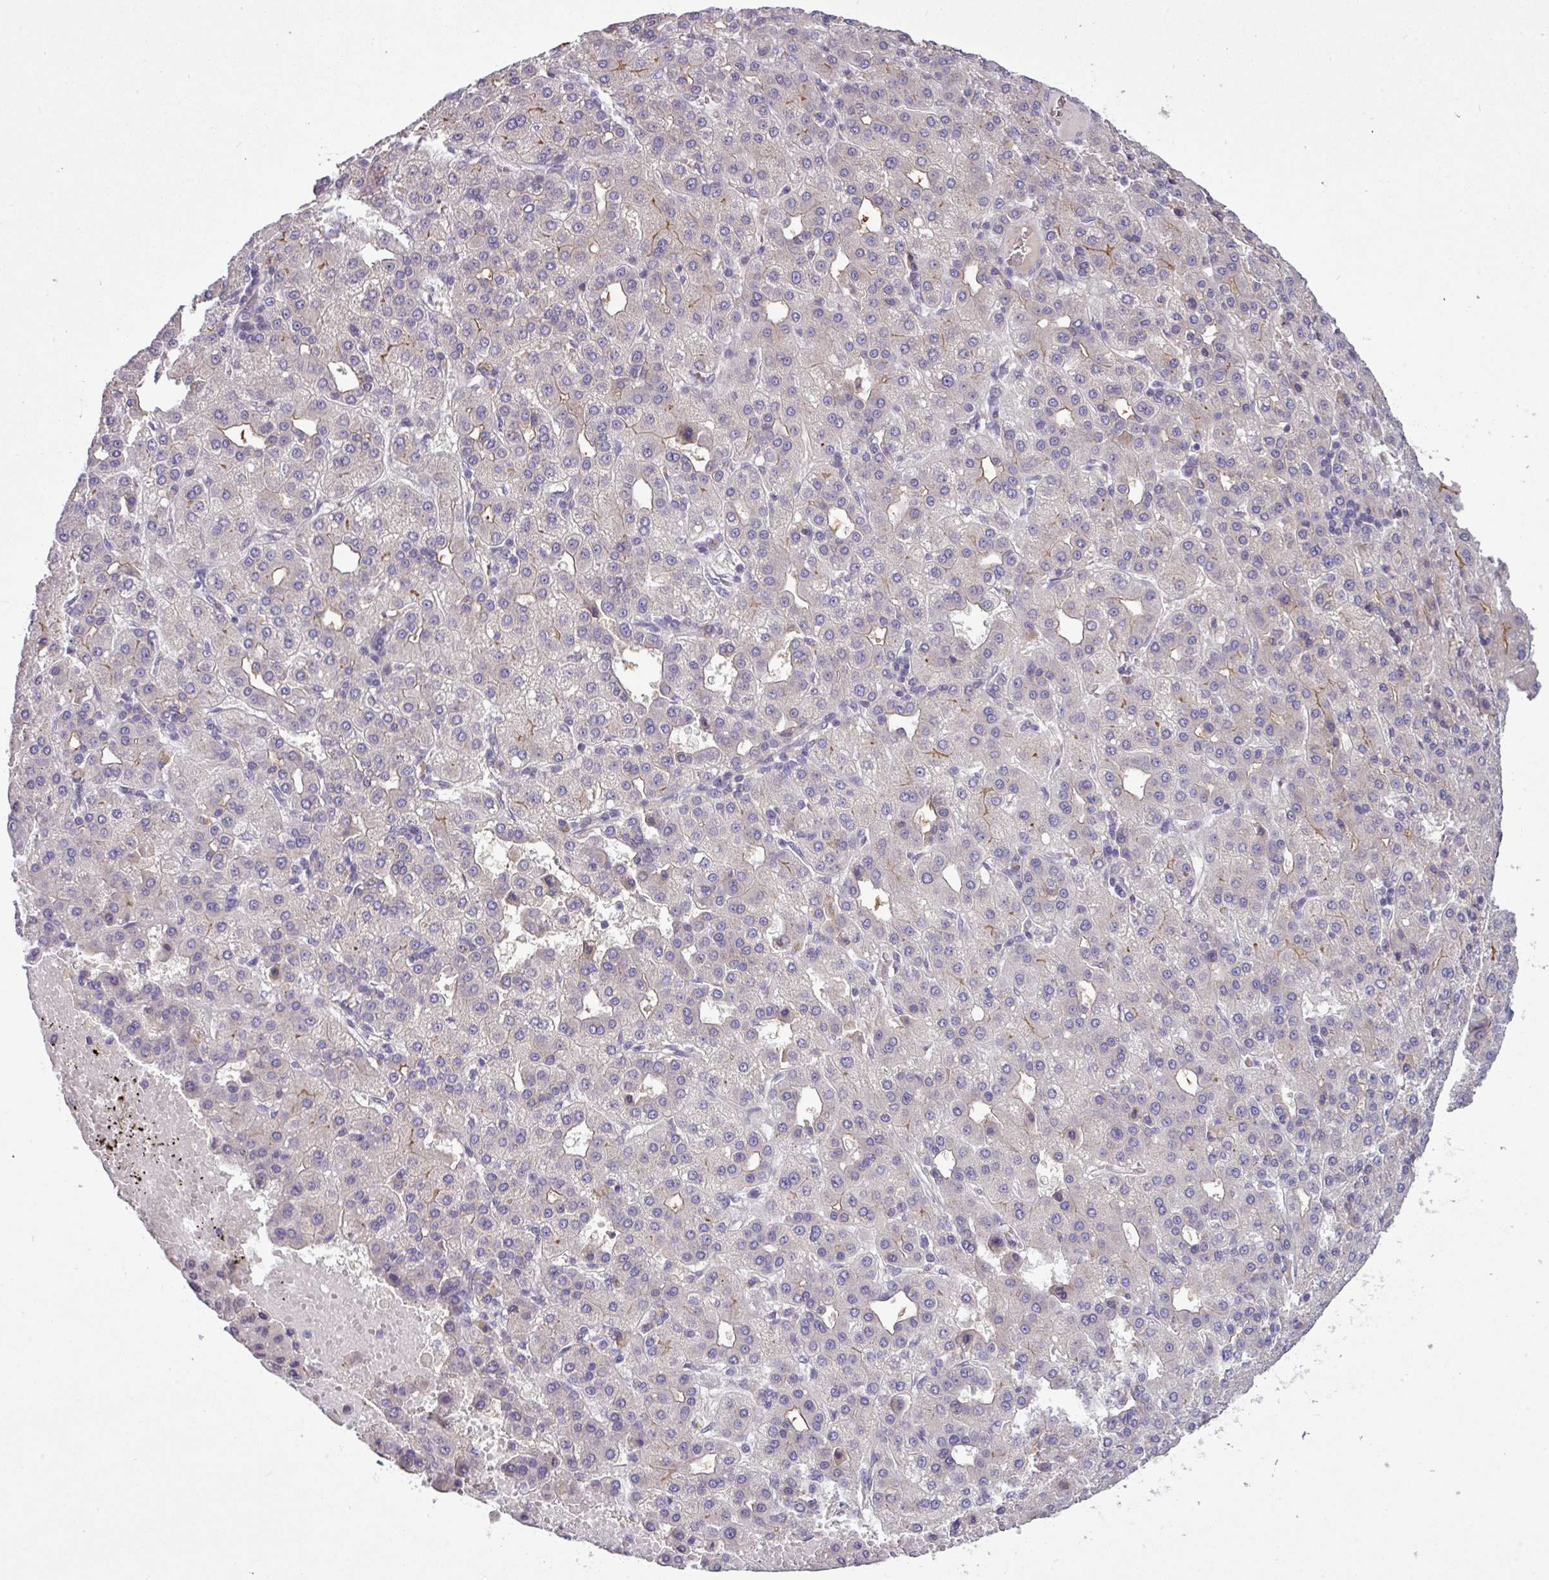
{"staining": {"intensity": "negative", "quantity": "none", "location": "none"}, "tissue": "liver cancer", "cell_type": "Tumor cells", "image_type": "cancer", "snomed": [{"axis": "morphology", "description": "Carcinoma, Hepatocellular, NOS"}, {"axis": "topography", "description": "Liver"}], "caption": "Immunohistochemistry histopathology image of hepatocellular carcinoma (liver) stained for a protein (brown), which reveals no staining in tumor cells.", "gene": "TMEM62", "patient": {"sex": "male", "age": 65}}